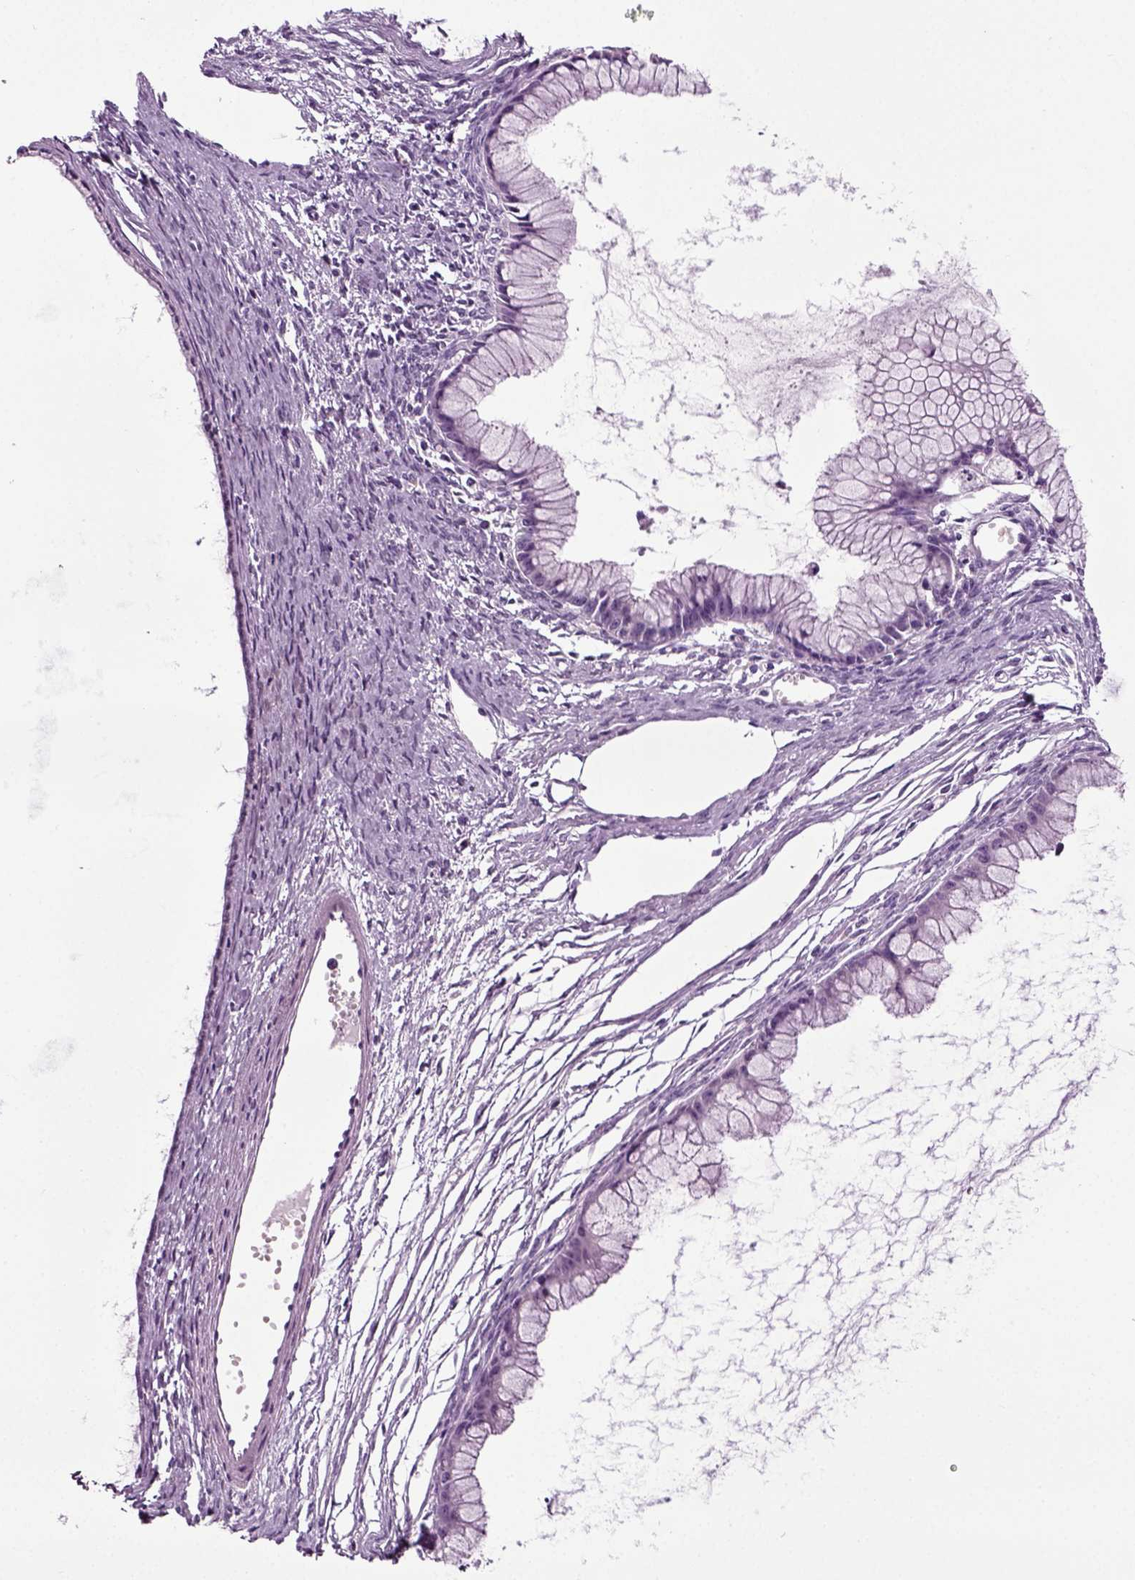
{"staining": {"intensity": "negative", "quantity": "none", "location": "none"}, "tissue": "ovarian cancer", "cell_type": "Tumor cells", "image_type": "cancer", "snomed": [{"axis": "morphology", "description": "Cystadenocarcinoma, mucinous, NOS"}, {"axis": "topography", "description": "Ovary"}], "caption": "Immunohistochemistry (IHC) histopathology image of neoplastic tissue: ovarian mucinous cystadenocarcinoma stained with DAB (3,3'-diaminobenzidine) reveals no significant protein expression in tumor cells. (Stains: DAB (3,3'-diaminobenzidine) immunohistochemistry with hematoxylin counter stain, Microscopy: brightfield microscopy at high magnification).", "gene": "DNAH10", "patient": {"sex": "female", "age": 41}}